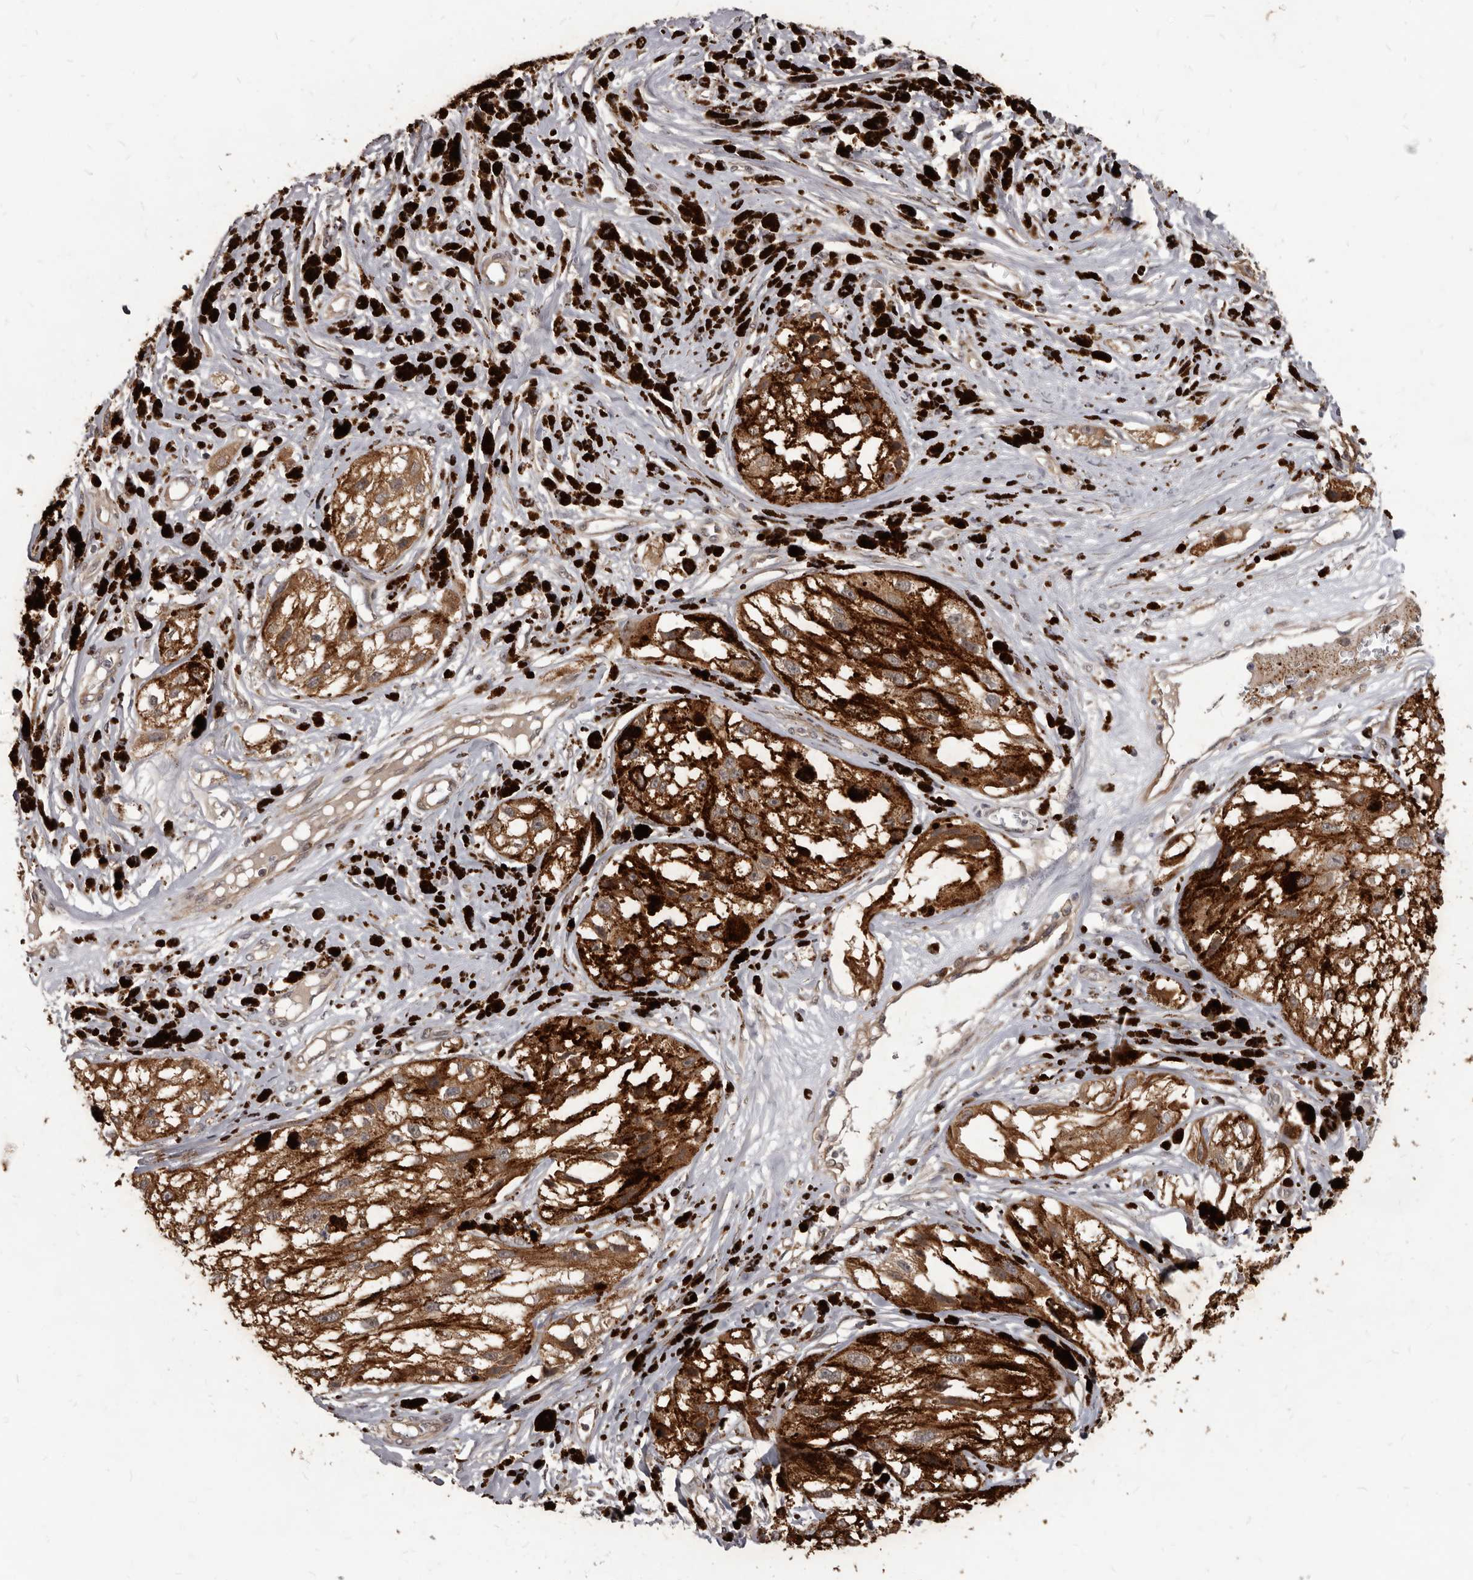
{"staining": {"intensity": "moderate", "quantity": ">75%", "location": "cytoplasmic/membranous"}, "tissue": "melanoma", "cell_type": "Tumor cells", "image_type": "cancer", "snomed": [{"axis": "morphology", "description": "Malignant melanoma, NOS"}, {"axis": "topography", "description": "Skin"}], "caption": "IHC micrograph of neoplastic tissue: malignant melanoma stained using immunohistochemistry (IHC) exhibits medium levels of moderate protein expression localized specifically in the cytoplasmic/membranous of tumor cells, appearing as a cytoplasmic/membranous brown color.", "gene": "GABPB2", "patient": {"sex": "male", "age": 88}}